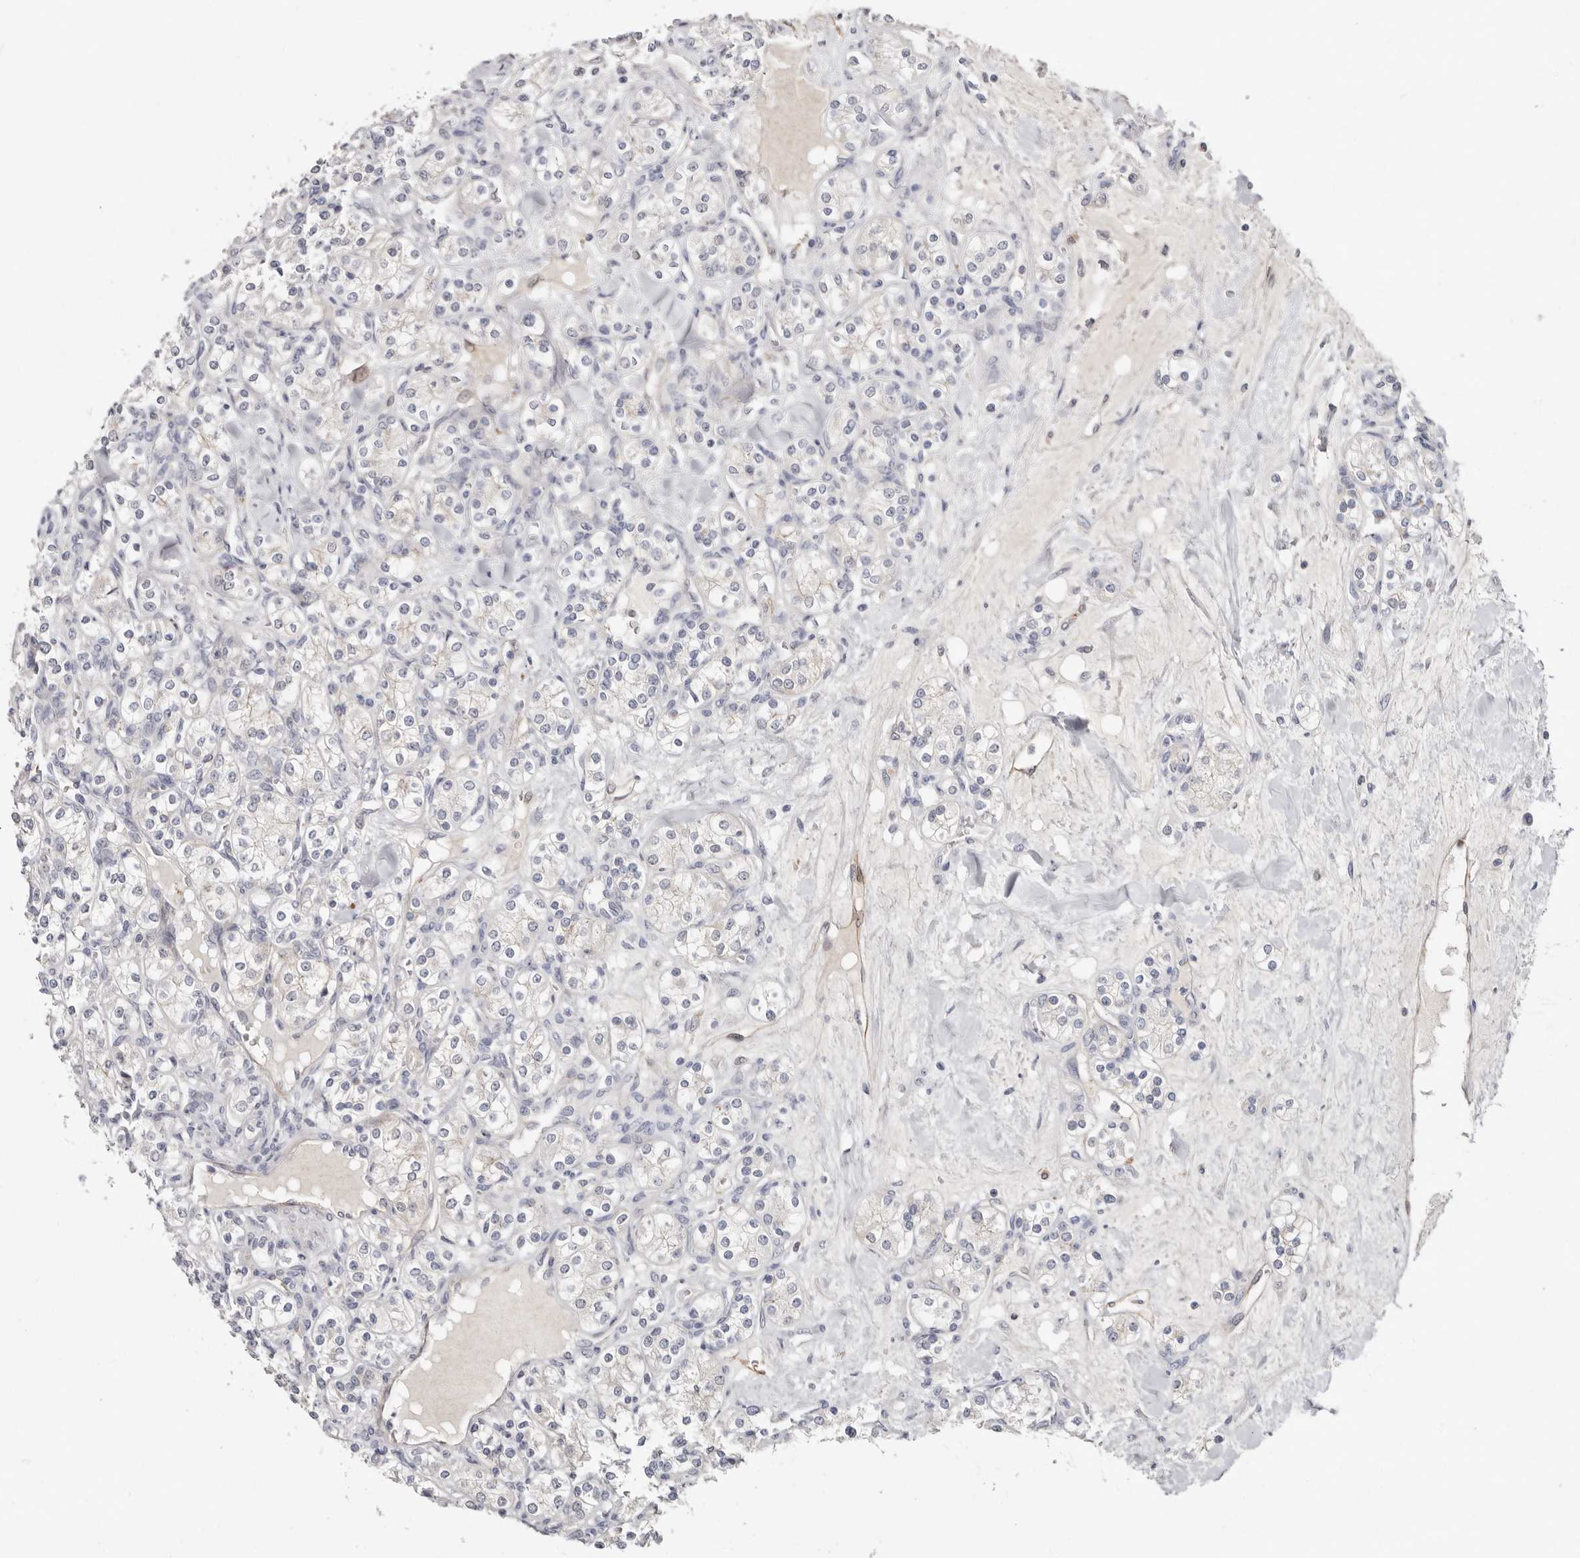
{"staining": {"intensity": "negative", "quantity": "none", "location": "none"}, "tissue": "renal cancer", "cell_type": "Tumor cells", "image_type": "cancer", "snomed": [{"axis": "morphology", "description": "Adenocarcinoma, NOS"}, {"axis": "topography", "description": "Kidney"}], "caption": "This micrograph is of renal cancer (adenocarcinoma) stained with immunohistochemistry (IHC) to label a protein in brown with the nuclei are counter-stained blue. There is no expression in tumor cells.", "gene": "PKDCC", "patient": {"sex": "male", "age": 77}}